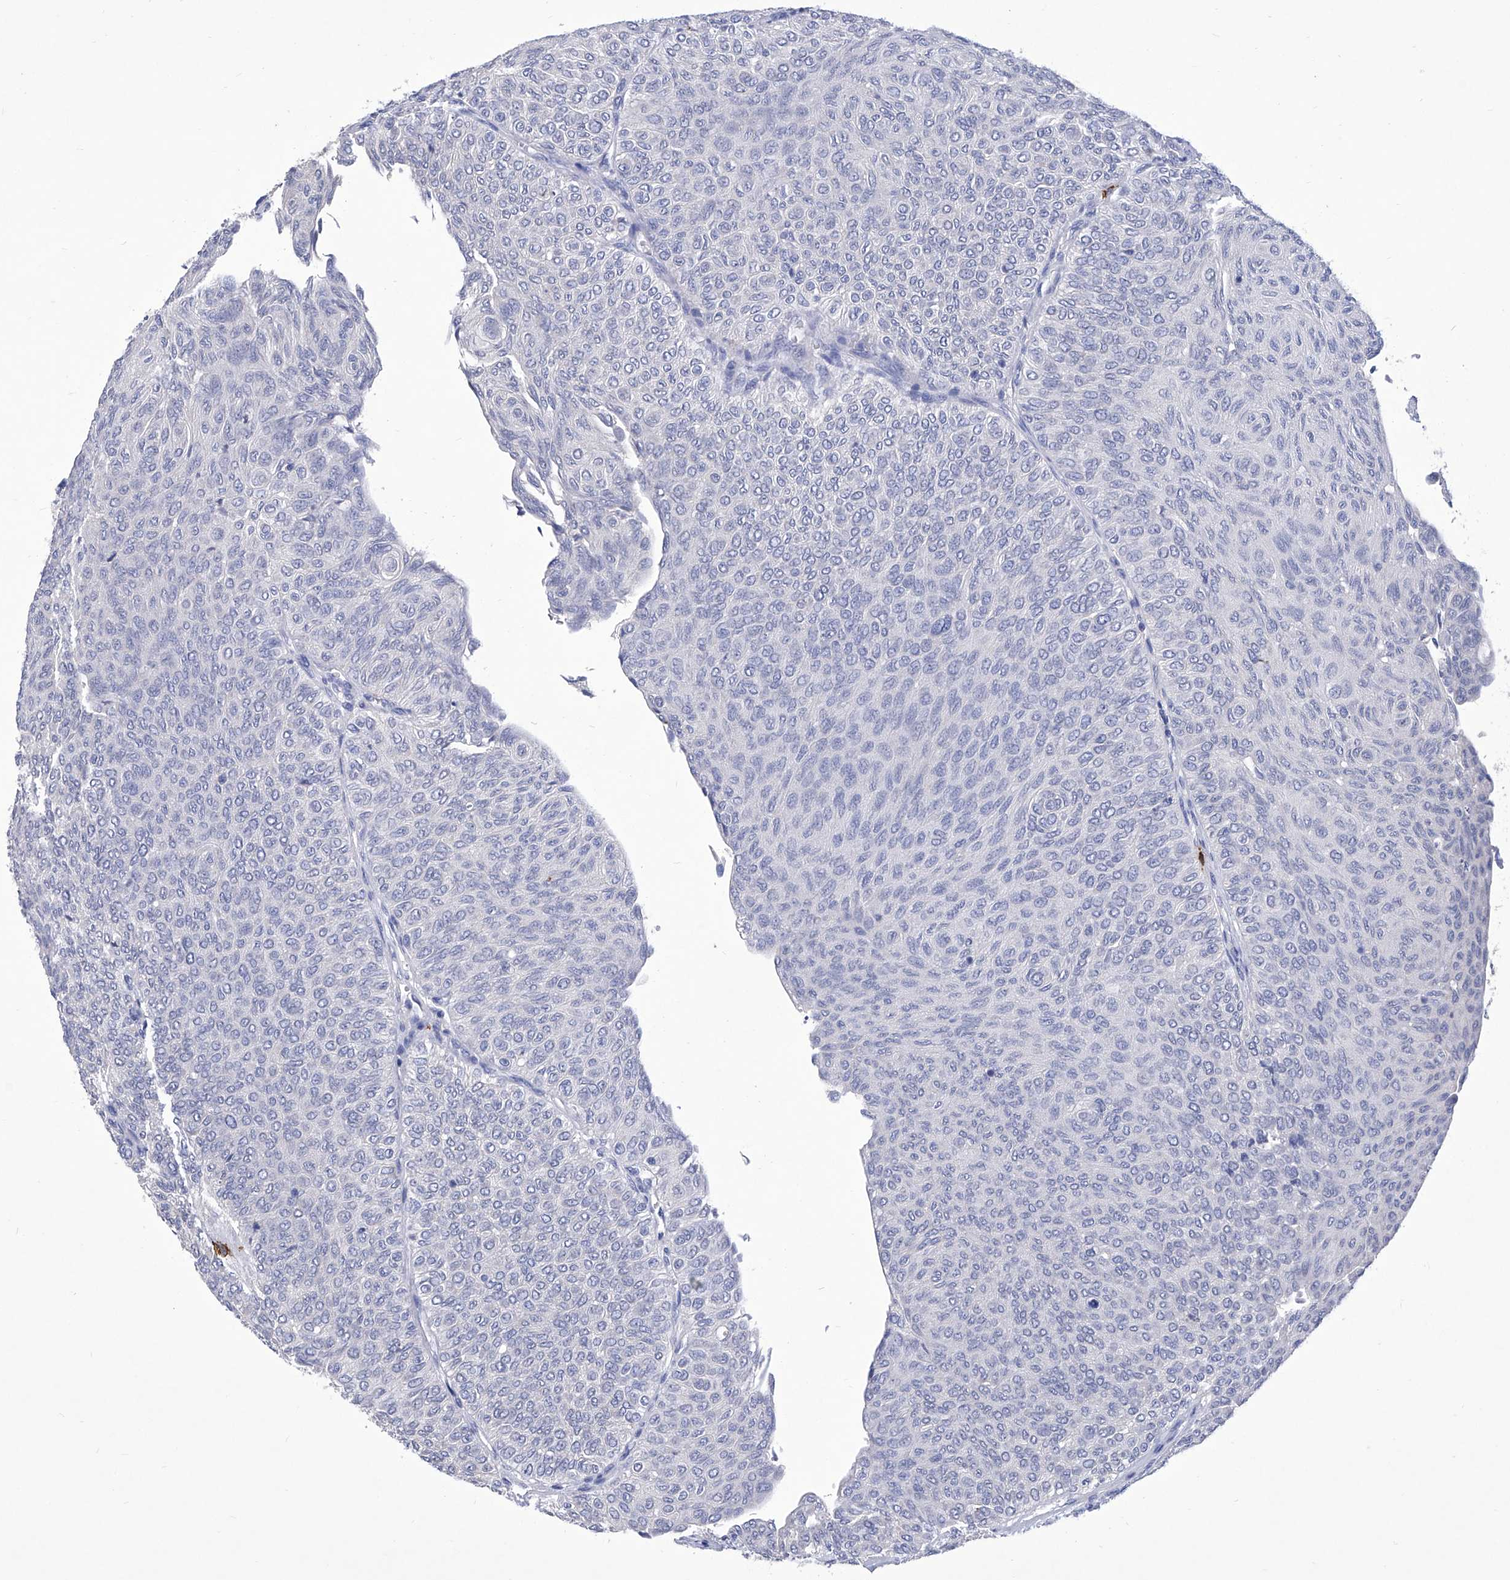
{"staining": {"intensity": "negative", "quantity": "none", "location": "none"}, "tissue": "urothelial cancer", "cell_type": "Tumor cells", "image_type": "cancer", "snomed": [{"axis": "morphology", "description": "Urothelial carcinoma, Low grade"}, {"axis": "topography", "description": "Urinary bladder"}], "caption": "Tumor cells are negative for brown protein staining in urothelial carcinoma (low-grade).", "gene": "IFNL2", "patient": {"sex": "male", "age": 78}}